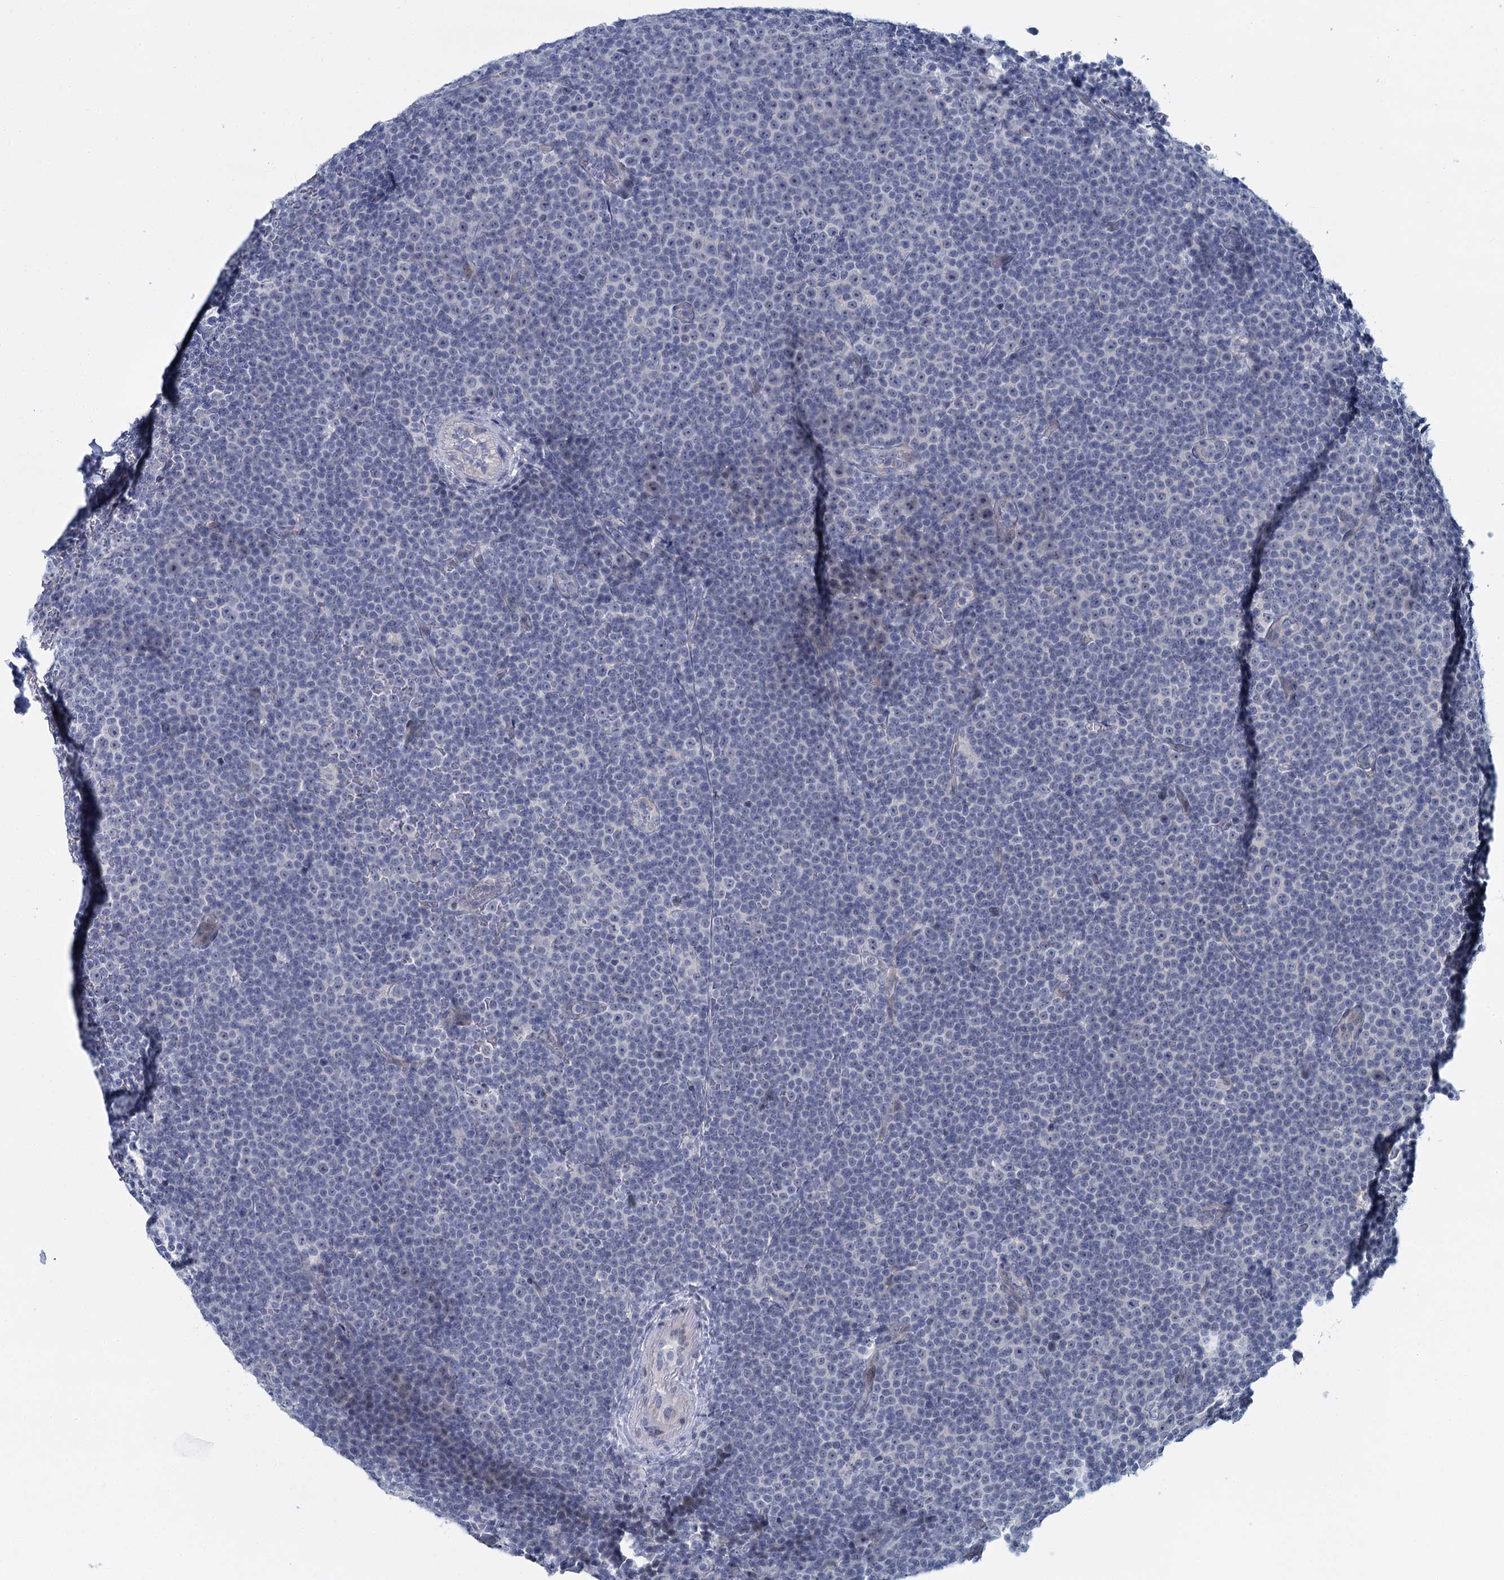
{"staining": {"intensity": "negative", "quantity": "none", "location": "none"}, "tissue": "lymphoma", "cell_type": "Tumor cells", "image_type": "cancer", "snomed": [{"axis": "morphology", "description": "Malignant lymphoma, non-Hodgkin's type, Low grade"}, {"axis": "topography", "description": "Lymph node"}], "caption": "Low-grade malignant lymphoma, non-Hodgkin's type was stained to show a protein in brown. There is no significant expression in tumor cells.", "gene": "ACRBP", "patient": {"sex": "female", "age": 67}}